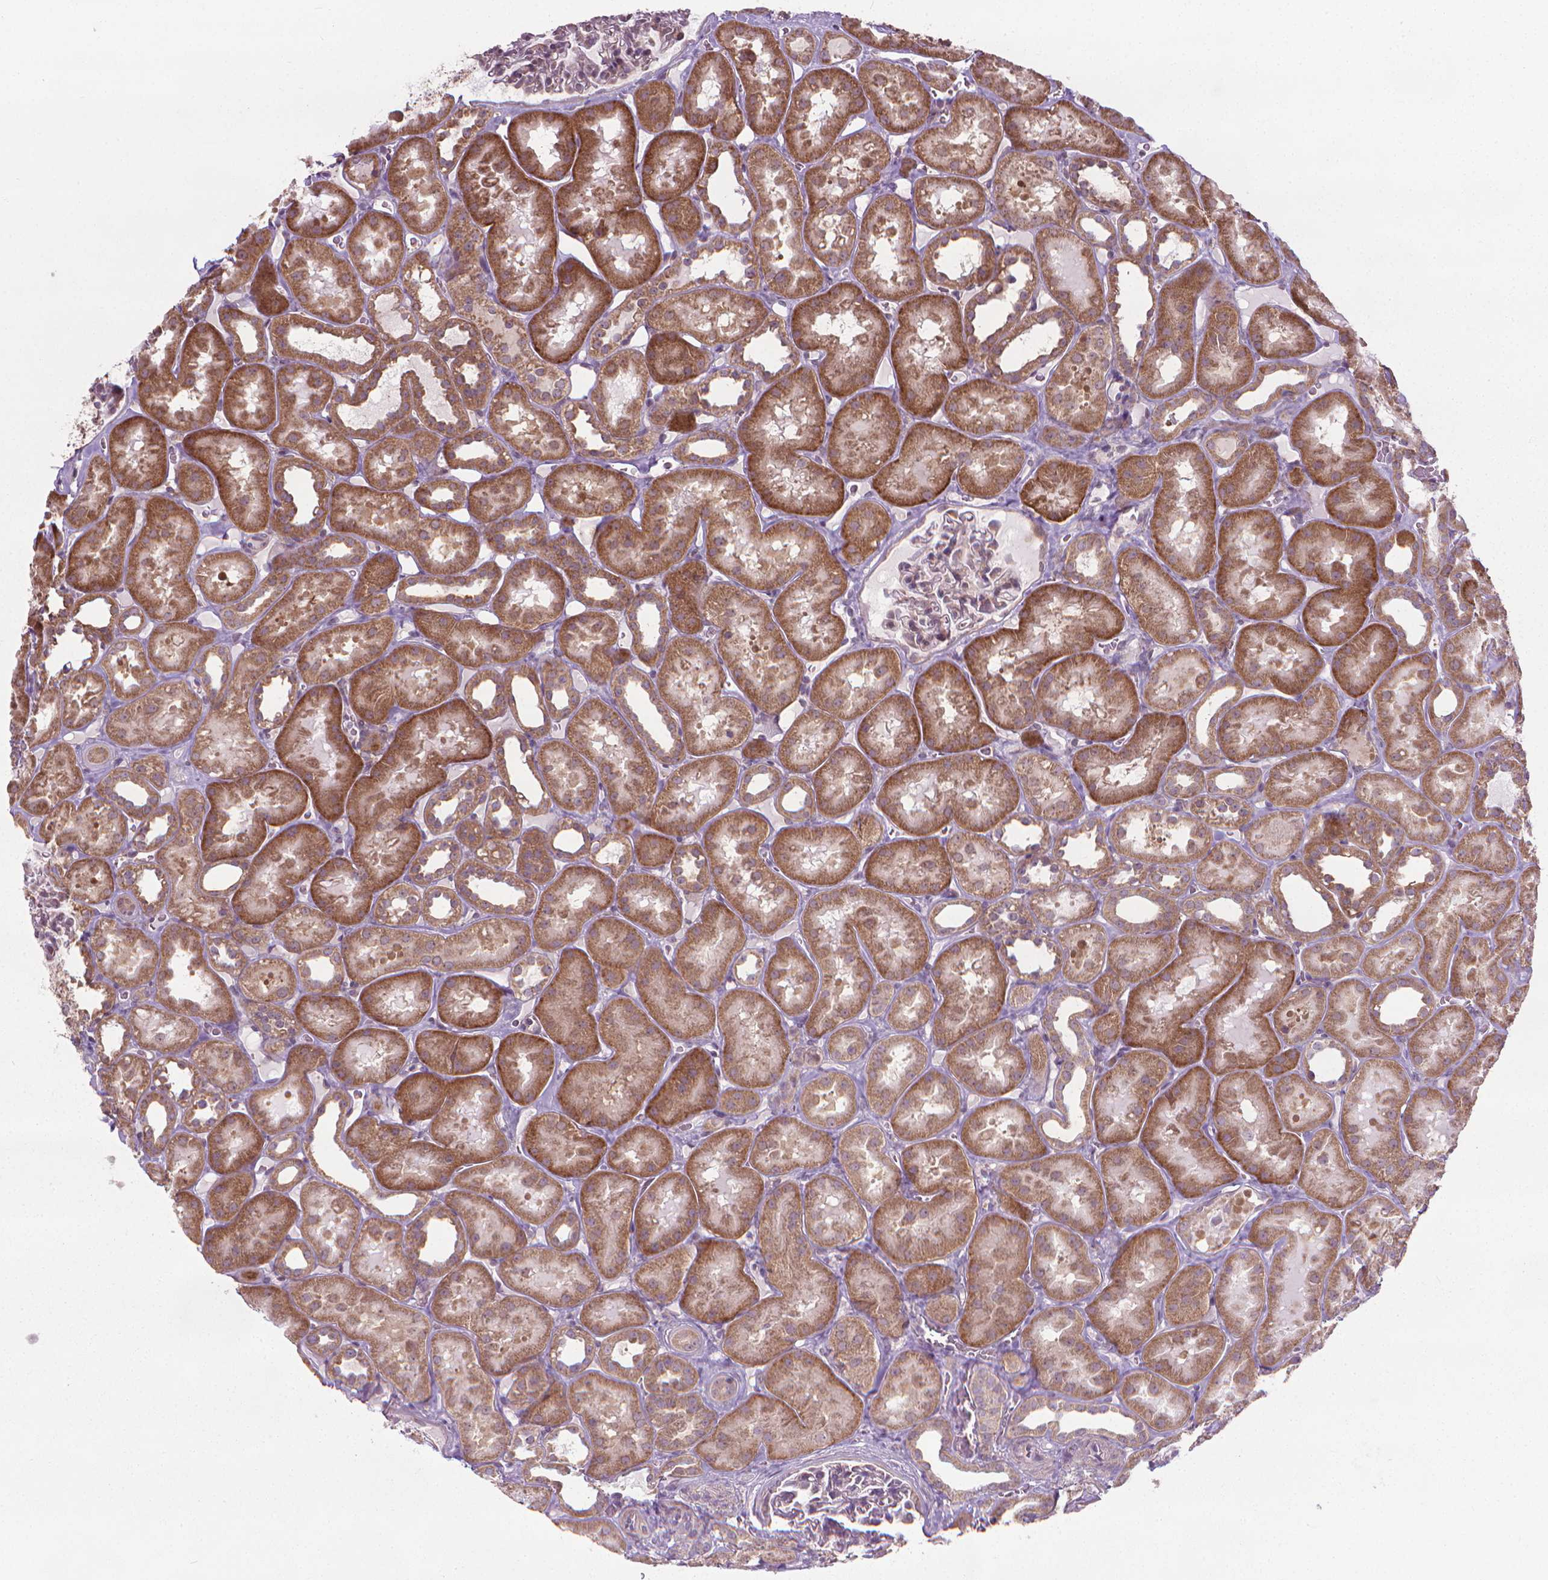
{"staining": {"intensity": "weak", "quantity": "25%-75%", "location": "cytoplasmic/membranous"}, "tissue": "kidney", "cell_type": "Cells in glomeruli", "image_type": "normal", "snomed": [{"axis": "morphology", "description": "Normal tissue, NOS"}, {"axis": "topography", "description": "Kidney"}], "caption": "A histopathology image of human kidney stained for a protein shows weak cytoplasmic/membranous brown staining in cells in glomeruli.", "gene": "PRAG1", "patient": {"sex": "female", "age": 41}}